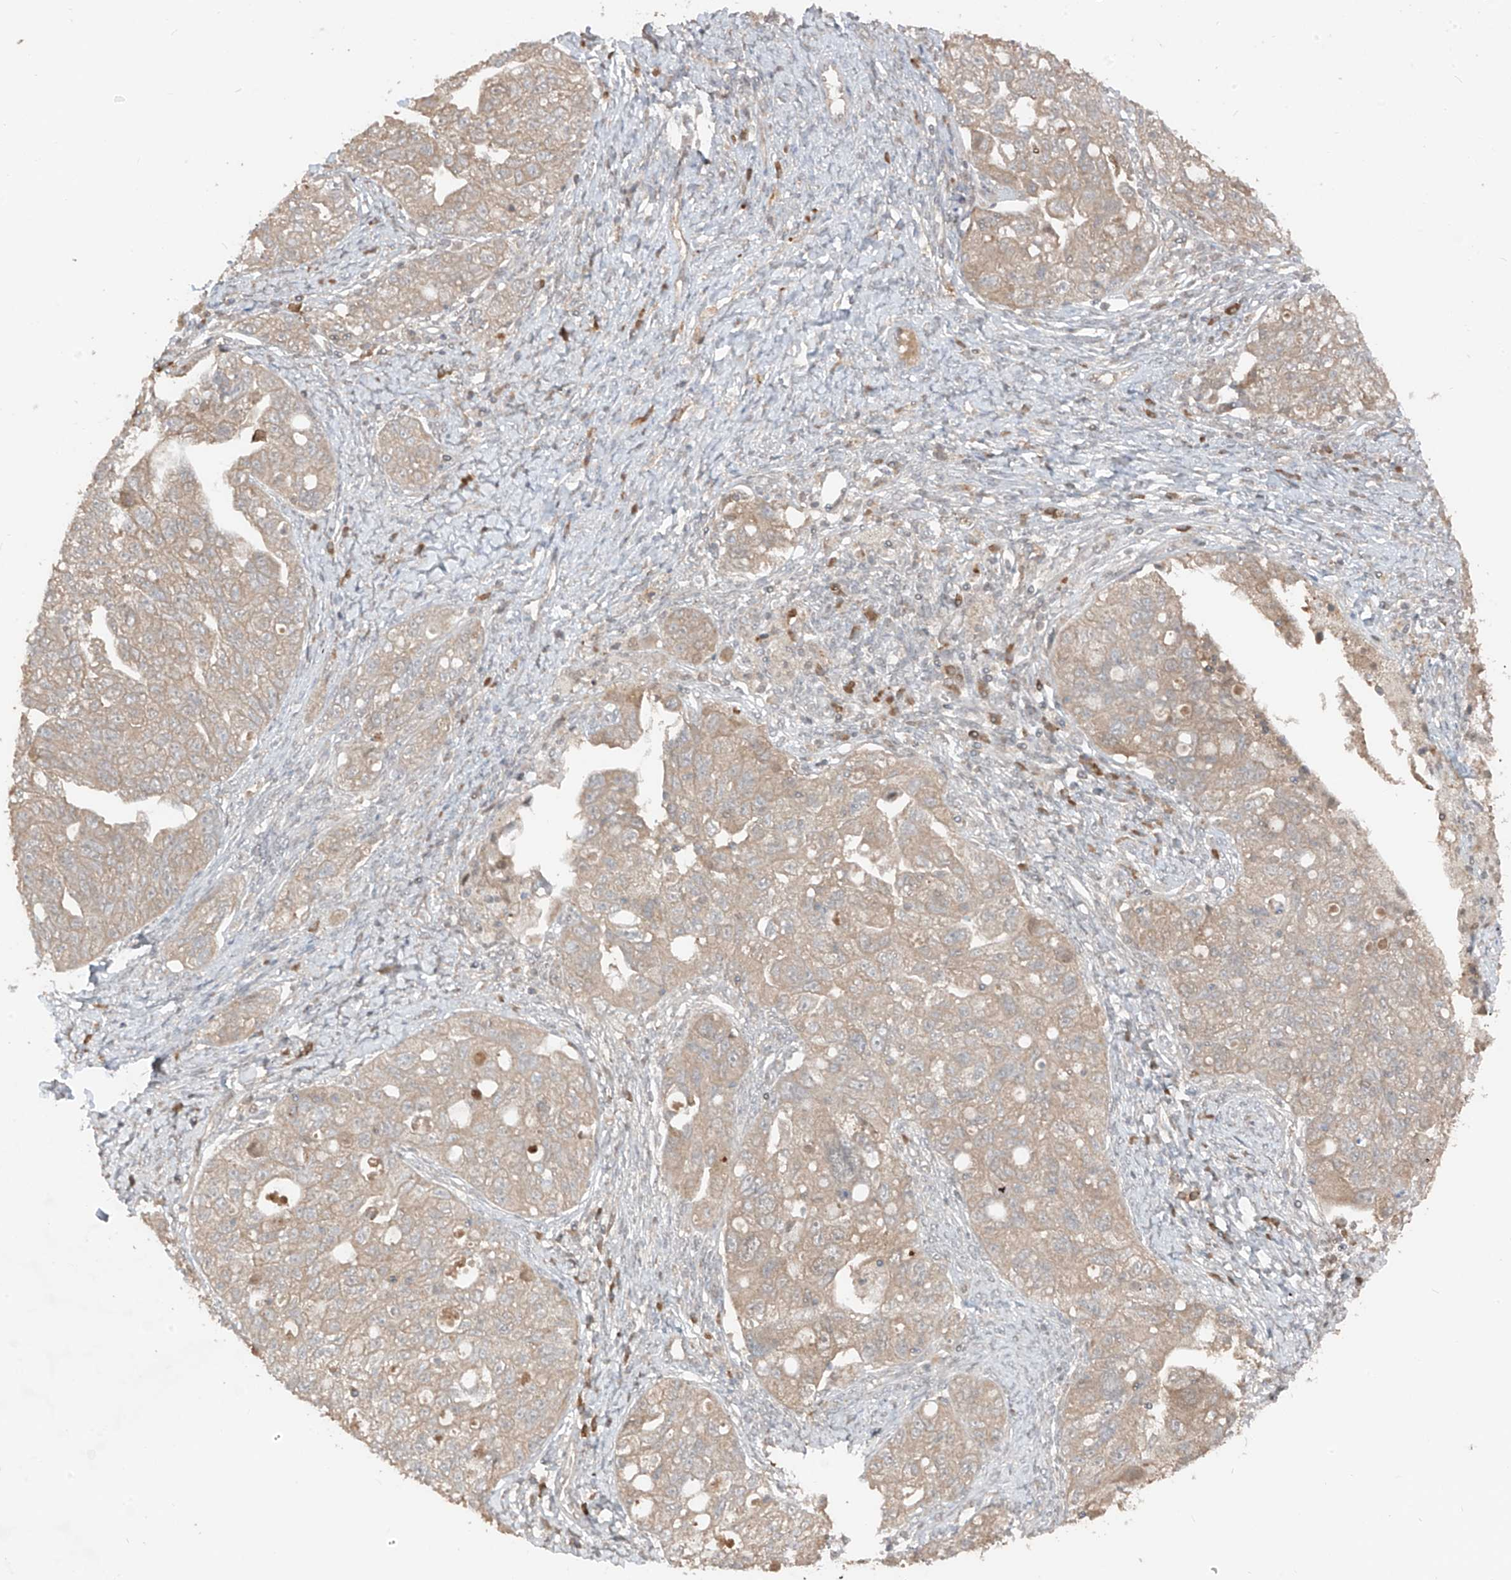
{"staining": {"intensity": "negative", "quantity": "none", "location": "none"}, "tissue": "ovarian cancer", "cell_type": "Tumor cells", "image_type": "cancer", "snomed": [{"axis": "morphology", "description": "Carcinoma, NOS"}, {"axis": "morphology", "description": "Cystadenocarcinoma, serous, NOS"}, {"axis": "topography", "description": "Ovary"}], "caption": "Immunohistochemistry of ovarian cancer exhibits no positivity in tumor cells.", "gene": "COLGALT2", "patient": {"sex": "female", "age": 69}}